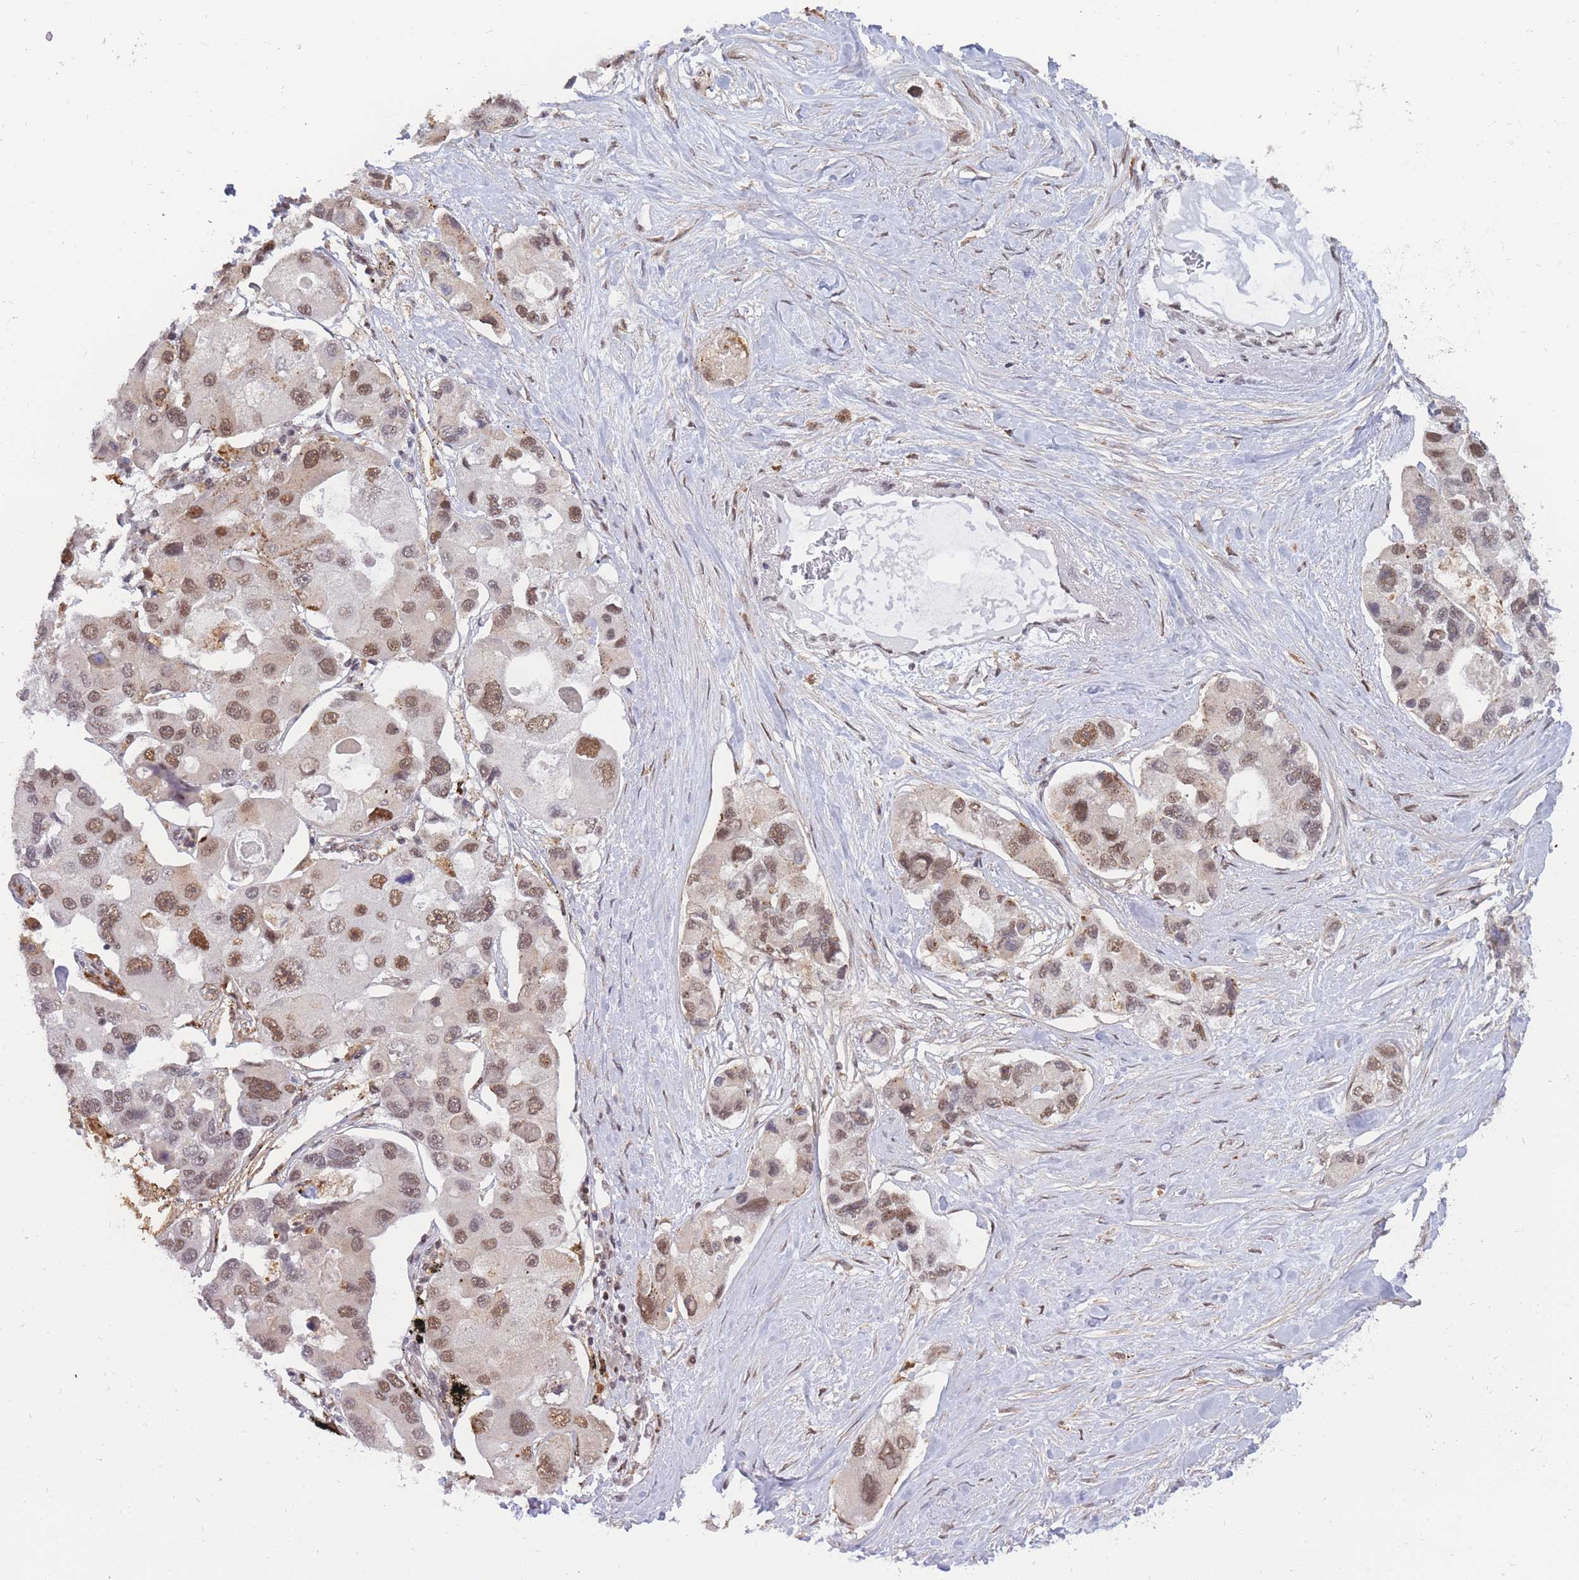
{"staining": {"intensity": "moderate", "quantity": ">75%", "location": "nuclear"}, "tissue": "lung cancer", "cell_type": "Tumor cells", "image_type": "cancer", "snomed": [{"axis": "morphology", "description": "Adenocarcinoma, NOS"}, {"axis": "topography", "description": "Lung"}], "caption": "Lung cancer was stained to show a protein in brown. There is medium levels of moderate nuclear positivity in approximately >75% of tumor cells.", "gene": "BOD1L1", "patient": {"sex": "female", "age": 54}}